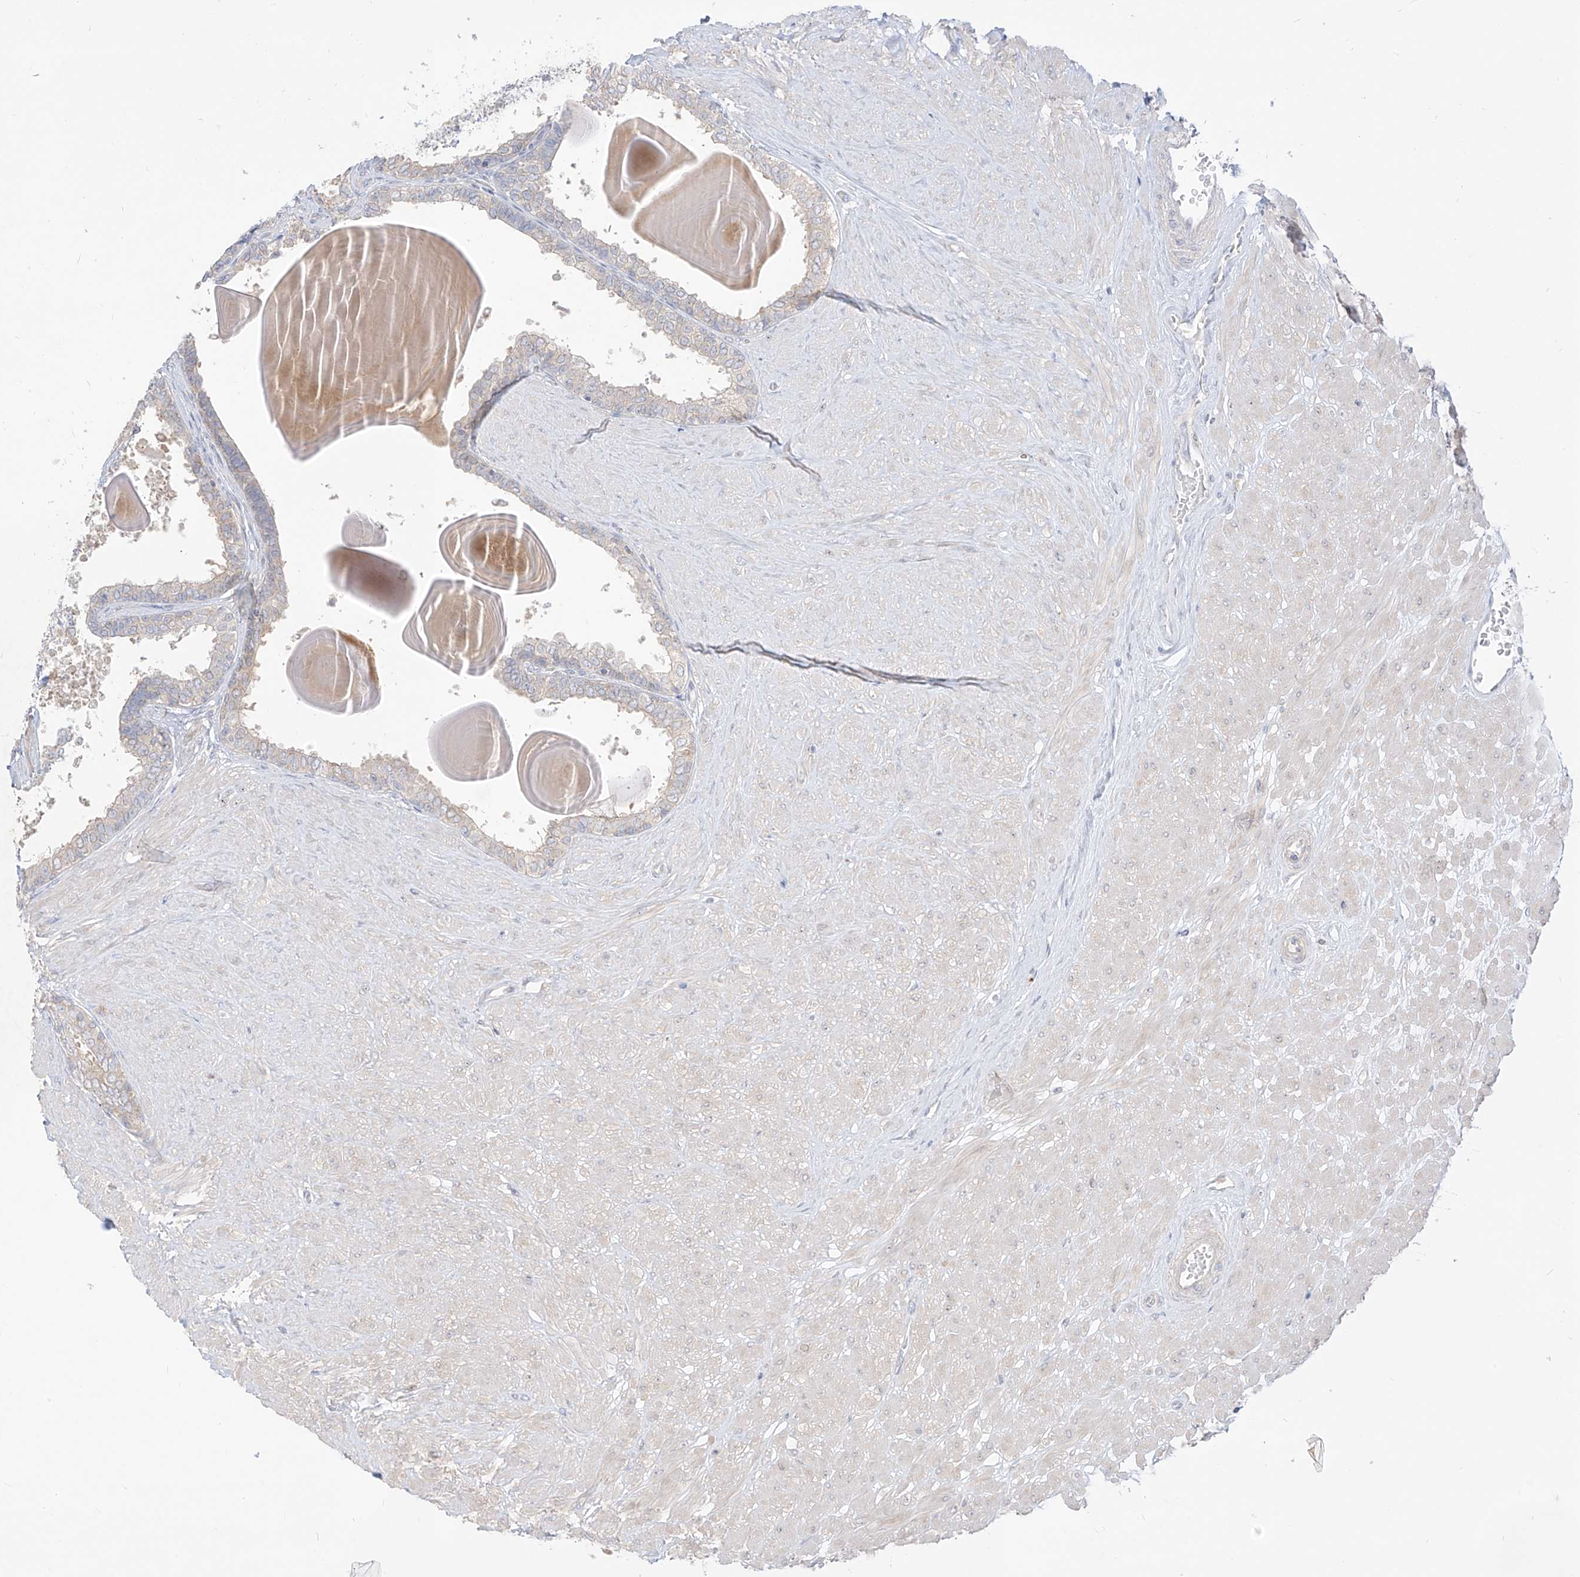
{"staining": {"intensity": "weak", "quantity": "<25%", "location": "cytoplasmic/membranous"}, "tissue": "prostate", "cell_type": "Glandular cells", "image_type": "normal", "snomed": [{"axis": "morphology", "description": "Normal tissue, NOS"}, {"axis": "topography", "description": "Prostate"}], "caption": "Benign prostate was stained to show a protein in brown. There is no significant expression in glandular cells. Nuclei are stained in blue.", "gene": "SYTL3", "patient": {"sex": "male", "age": 48}}